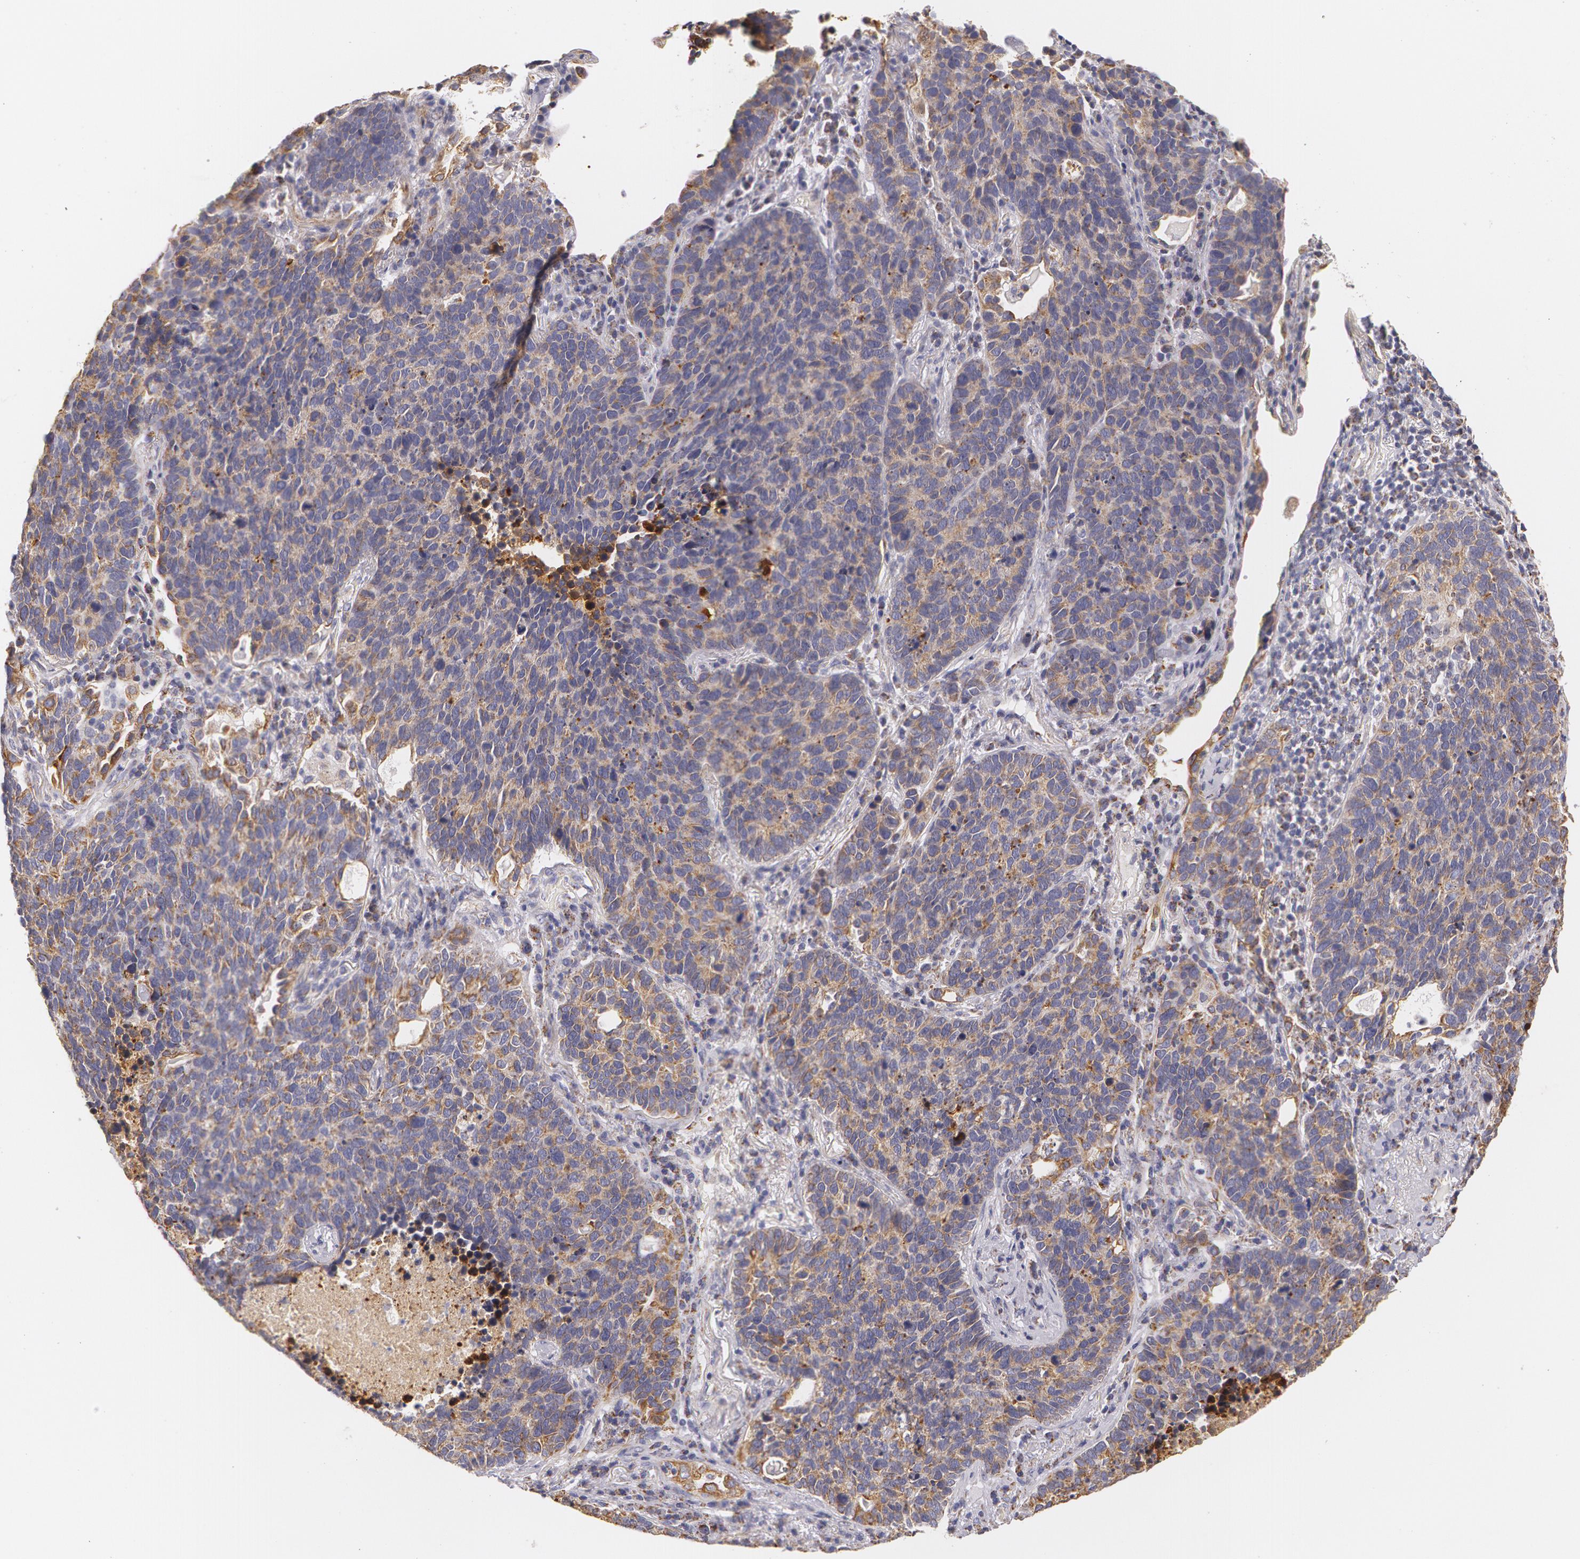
{"staining": {"intensity": "moderate", "quantity": ">75%", "location": "cytoplasmic/membranous"}, "tissue": "lung cancer", "cell_type": "Tumor cells", "image_type": "cancer", "snomed": [{"axis": "morphology", "description": "Neoplasm, malignant, NOS"}, {"axis": "topography", "description": "Lung"}], "caption": "This is a micrograph of immunohistochemistry staining of lung malignant neoplasm, which shows moderate expression in the cytoplasmic/membranous of tumor cells.", "gene": "KRT18", "patient": {"sex": "female", "age": 75}}